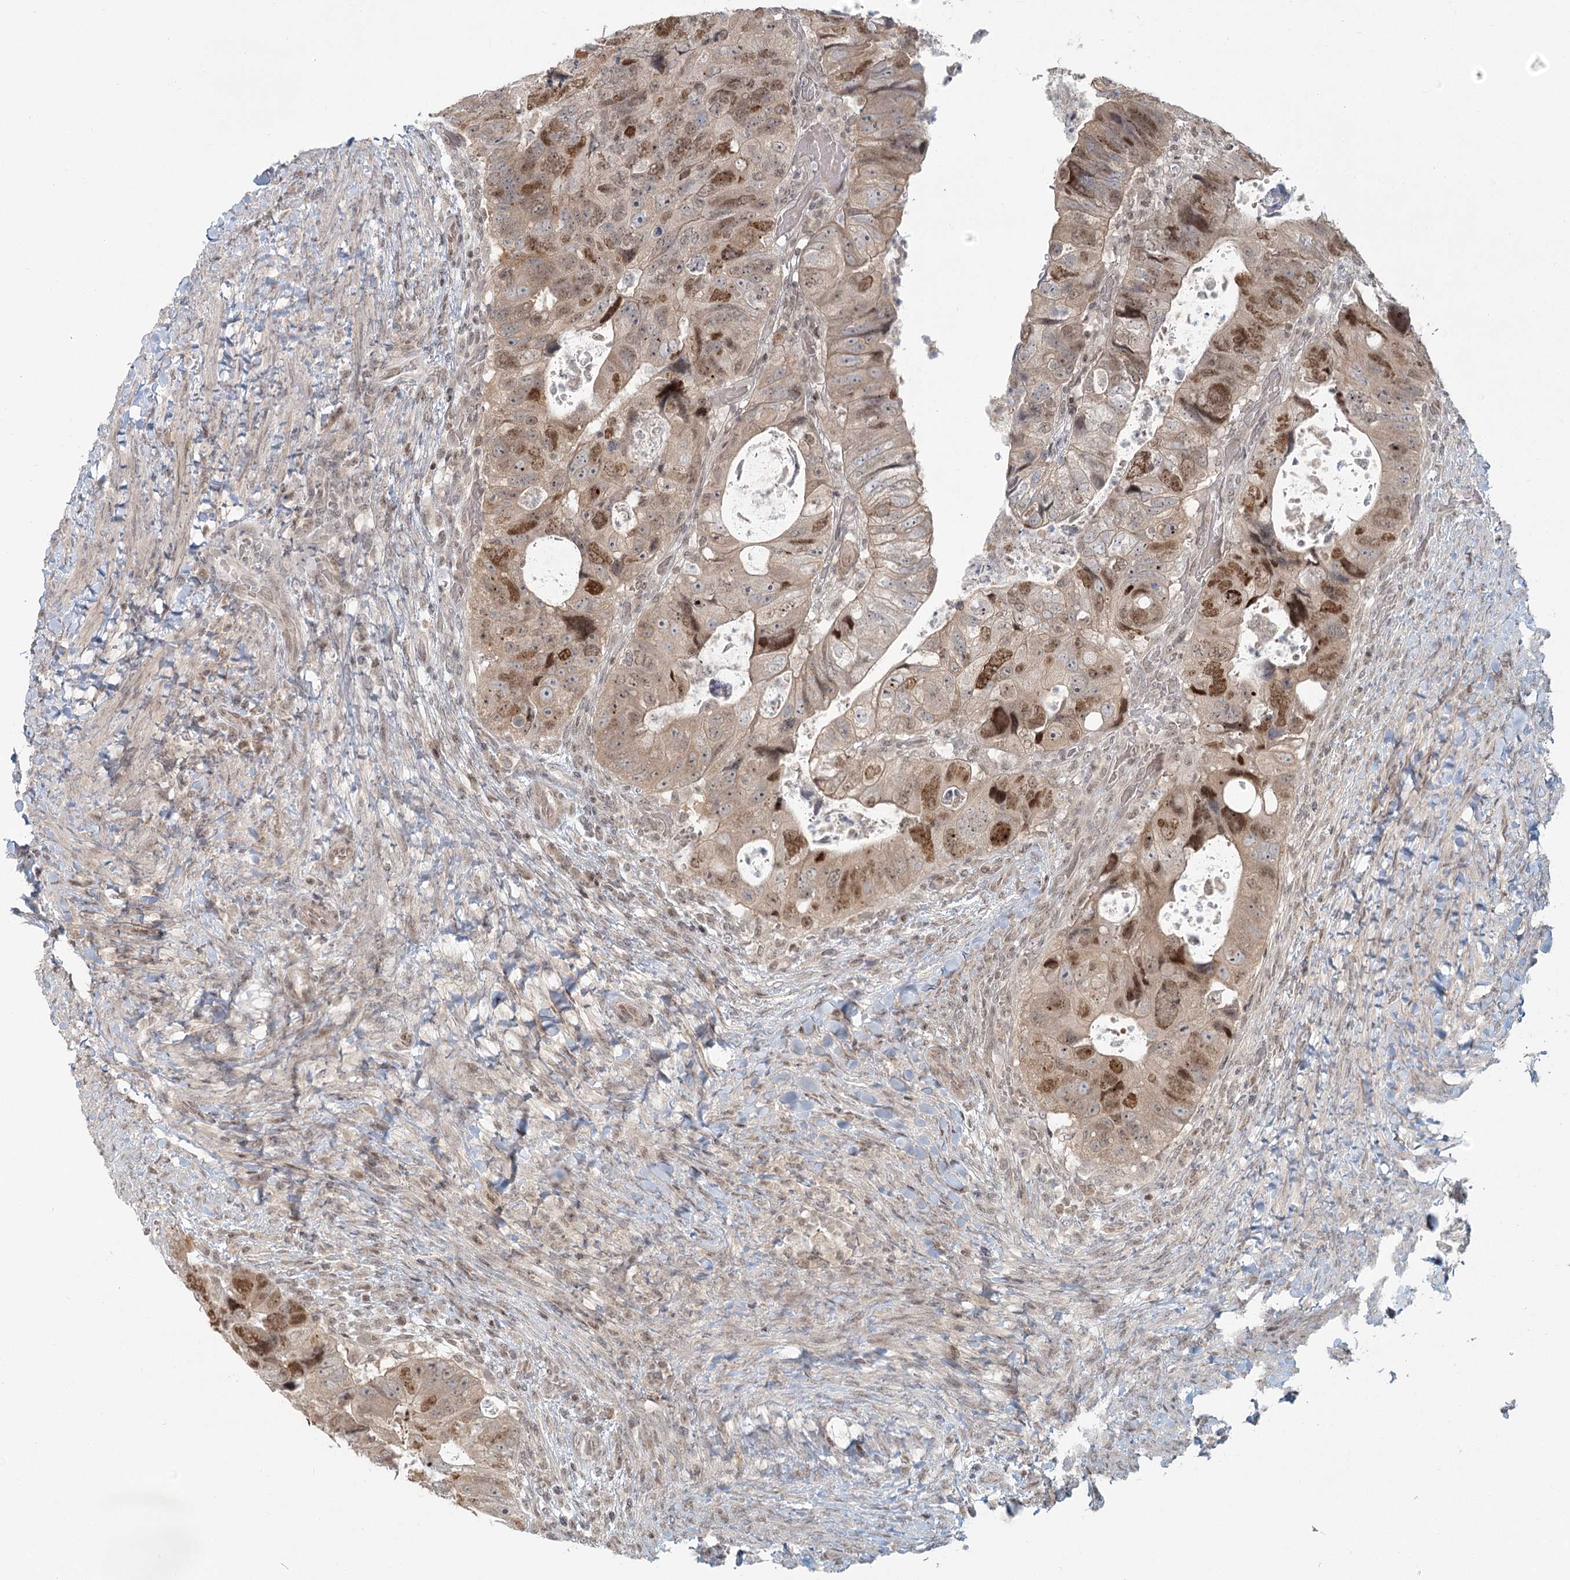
{"staining": {"intensity": "moderate", "quantity": ">75%", "location": "cytoplasmic/membranous,nuclear"}, "tissue": "colorectal cancer", "cell_type": "Tumor cells", "image_type": "cancer", "snomed": [{"axis": "morphology", "description": "Adenocarcinoma, NOS"}, {"axis": "topography", "description": "Rectum"}], "caption": "Human colorectal cancer stained with a protein marker exhibits moderate staining in tumor cells.", "gene": "R3HCC1L", "patient": {"sex": "male", "age": 59}}